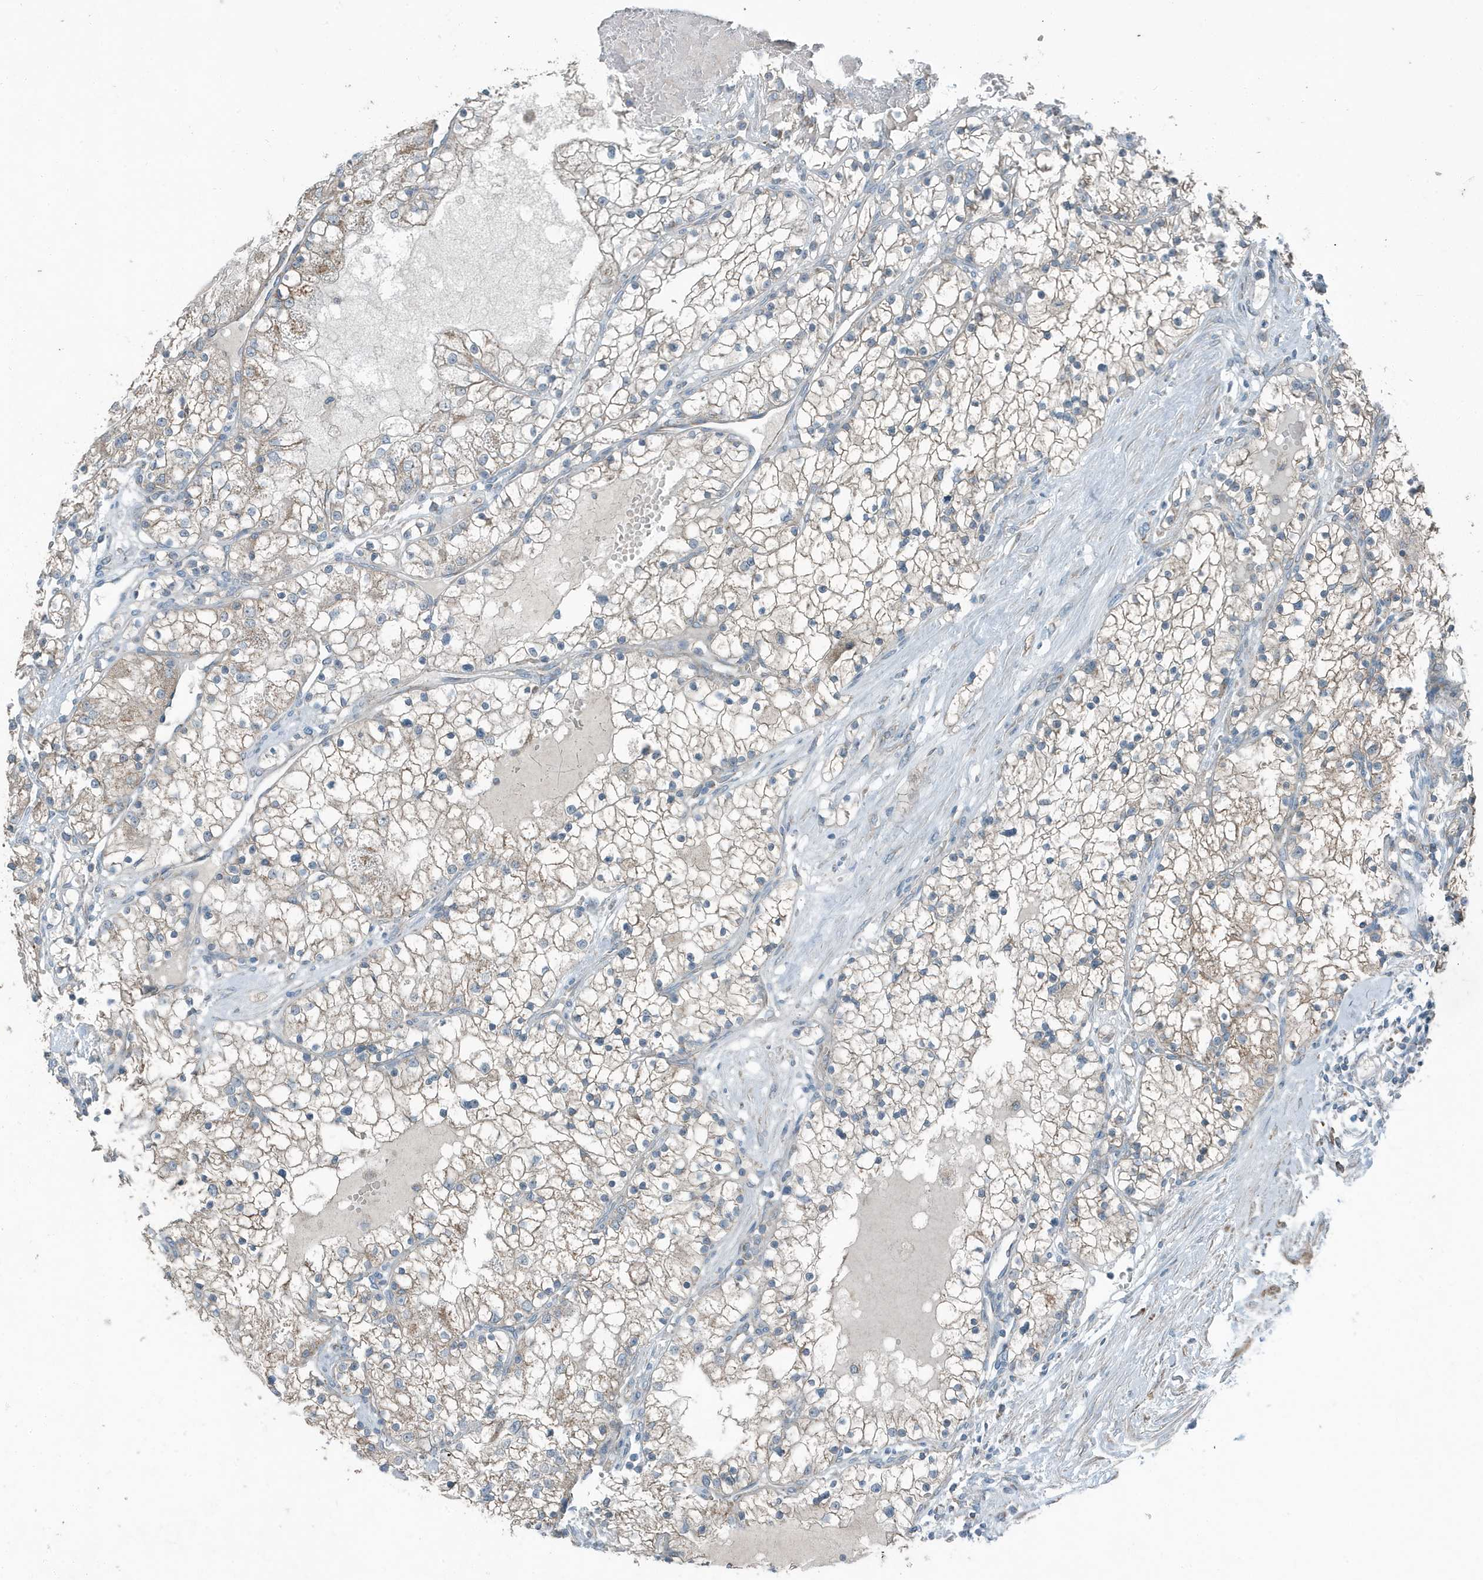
{"staining": {"intensity": "weak", "quantity": "<25%", "location": "cytoplasmic/membranous"}, "tissue": "renal cancer", "cell_type": "Tumor cells", "image_type": "cancer", "snomed": [{"axis": "morphology", "description": "Normal tissue, NOS"}, {"axis": "morphology", "description": "Adenocarcinoma, NOS"}, {"axis": "topography", "description": "Kidney"}], "caption": "Tumor cells are negative for brown protein staining in renal cancer.", "gene": "MT-CYB", "patient": {"sex": "male", "age": 68}}